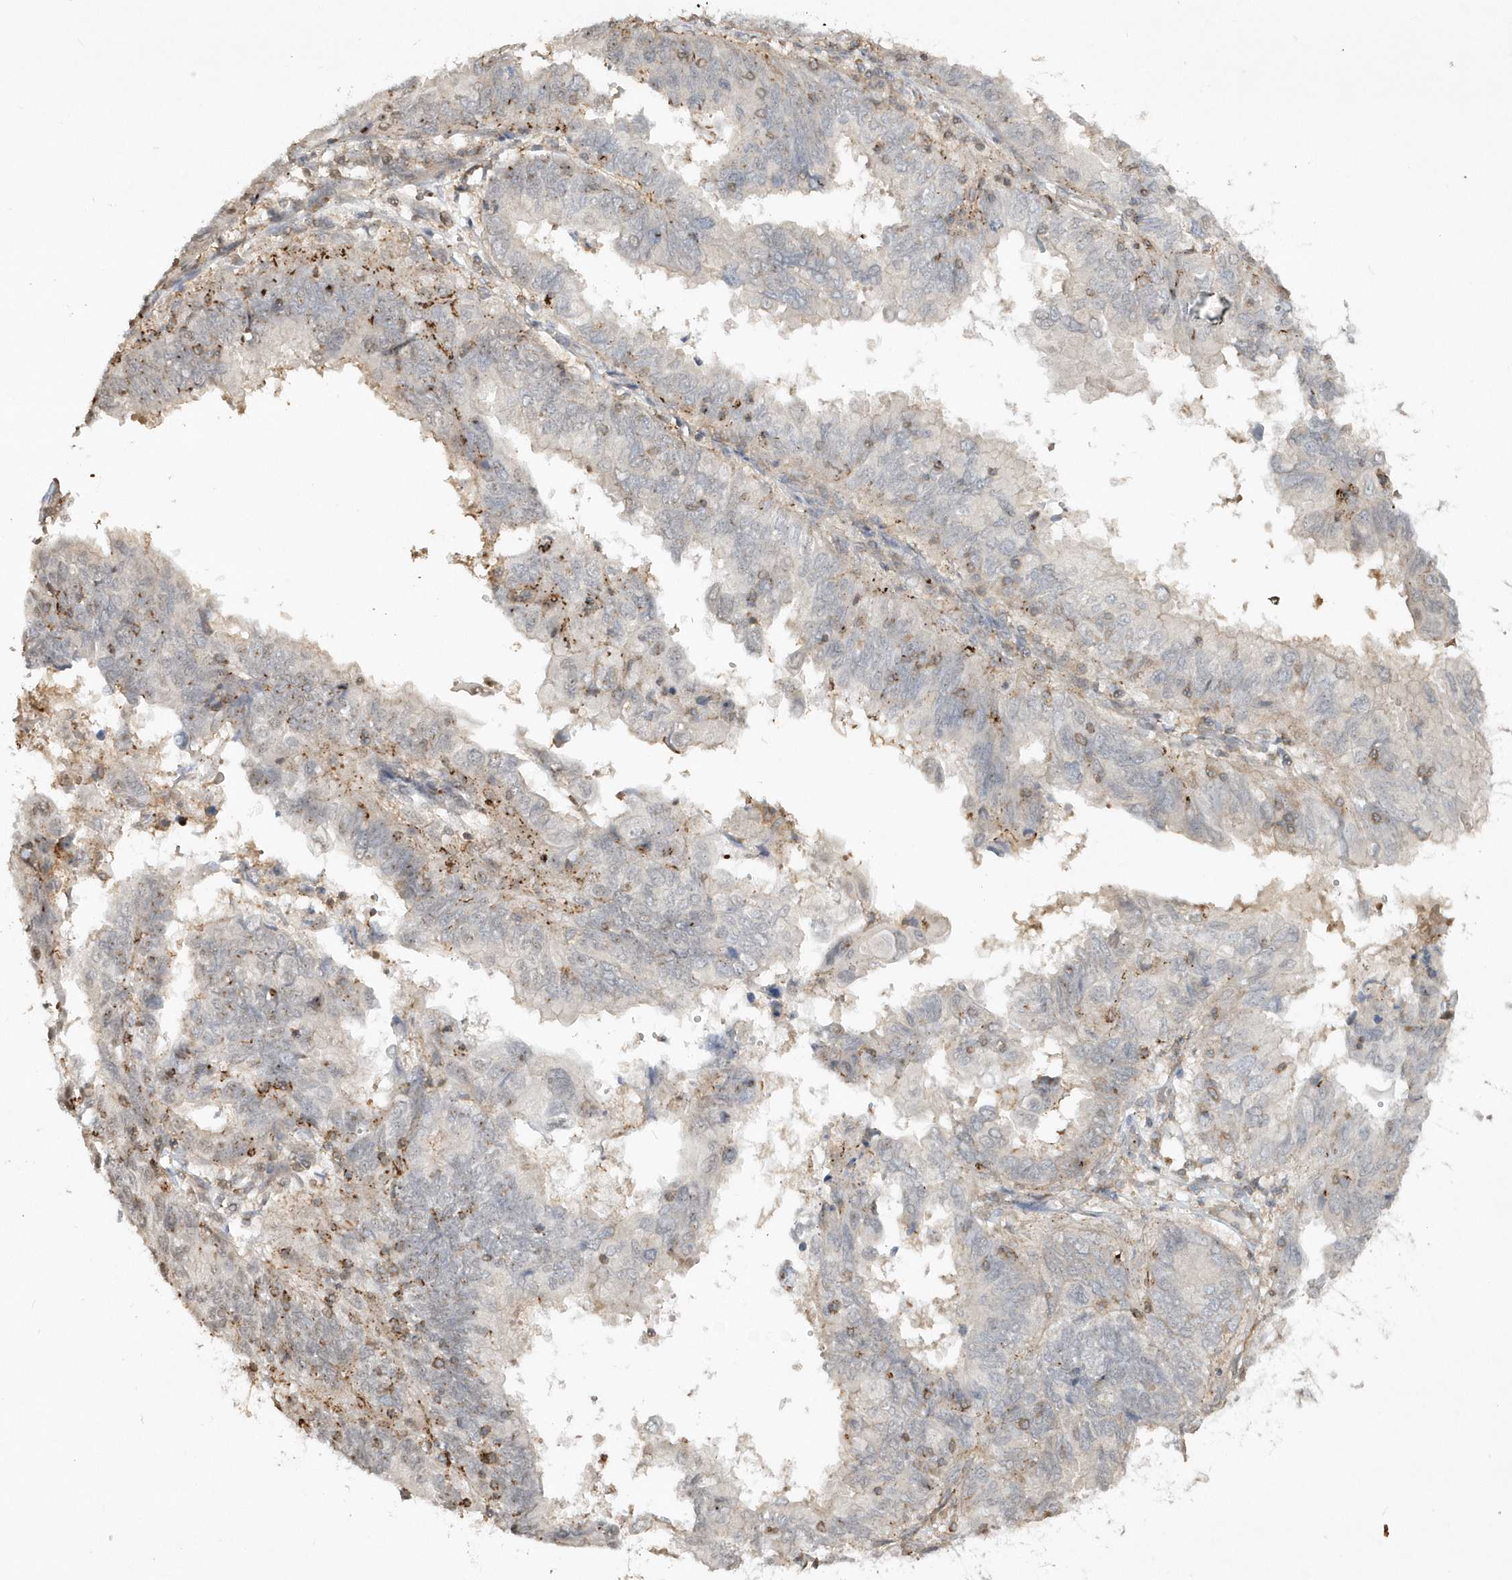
{"staining": {"intensity": "negative", "quantity": "none", "location": "none"}, "tissue": "endometrial cancer", "cell_type": "Tumor cells", "image_type": "cancer", "snomed": [{"axis": "morphology", "description": "Adenocarcinoma, NOS"}, {"axis": "topography", "description": "Uterus"}], "caption": "Tumor cells show no significant protein staining in endometrial adenocarcinoma. The staining is performed using DAB brown chromogen with nuclei counter-stained in using hematoxylin.", "gene": "BSN", "patient": {"sex": "female", "age": 77}}